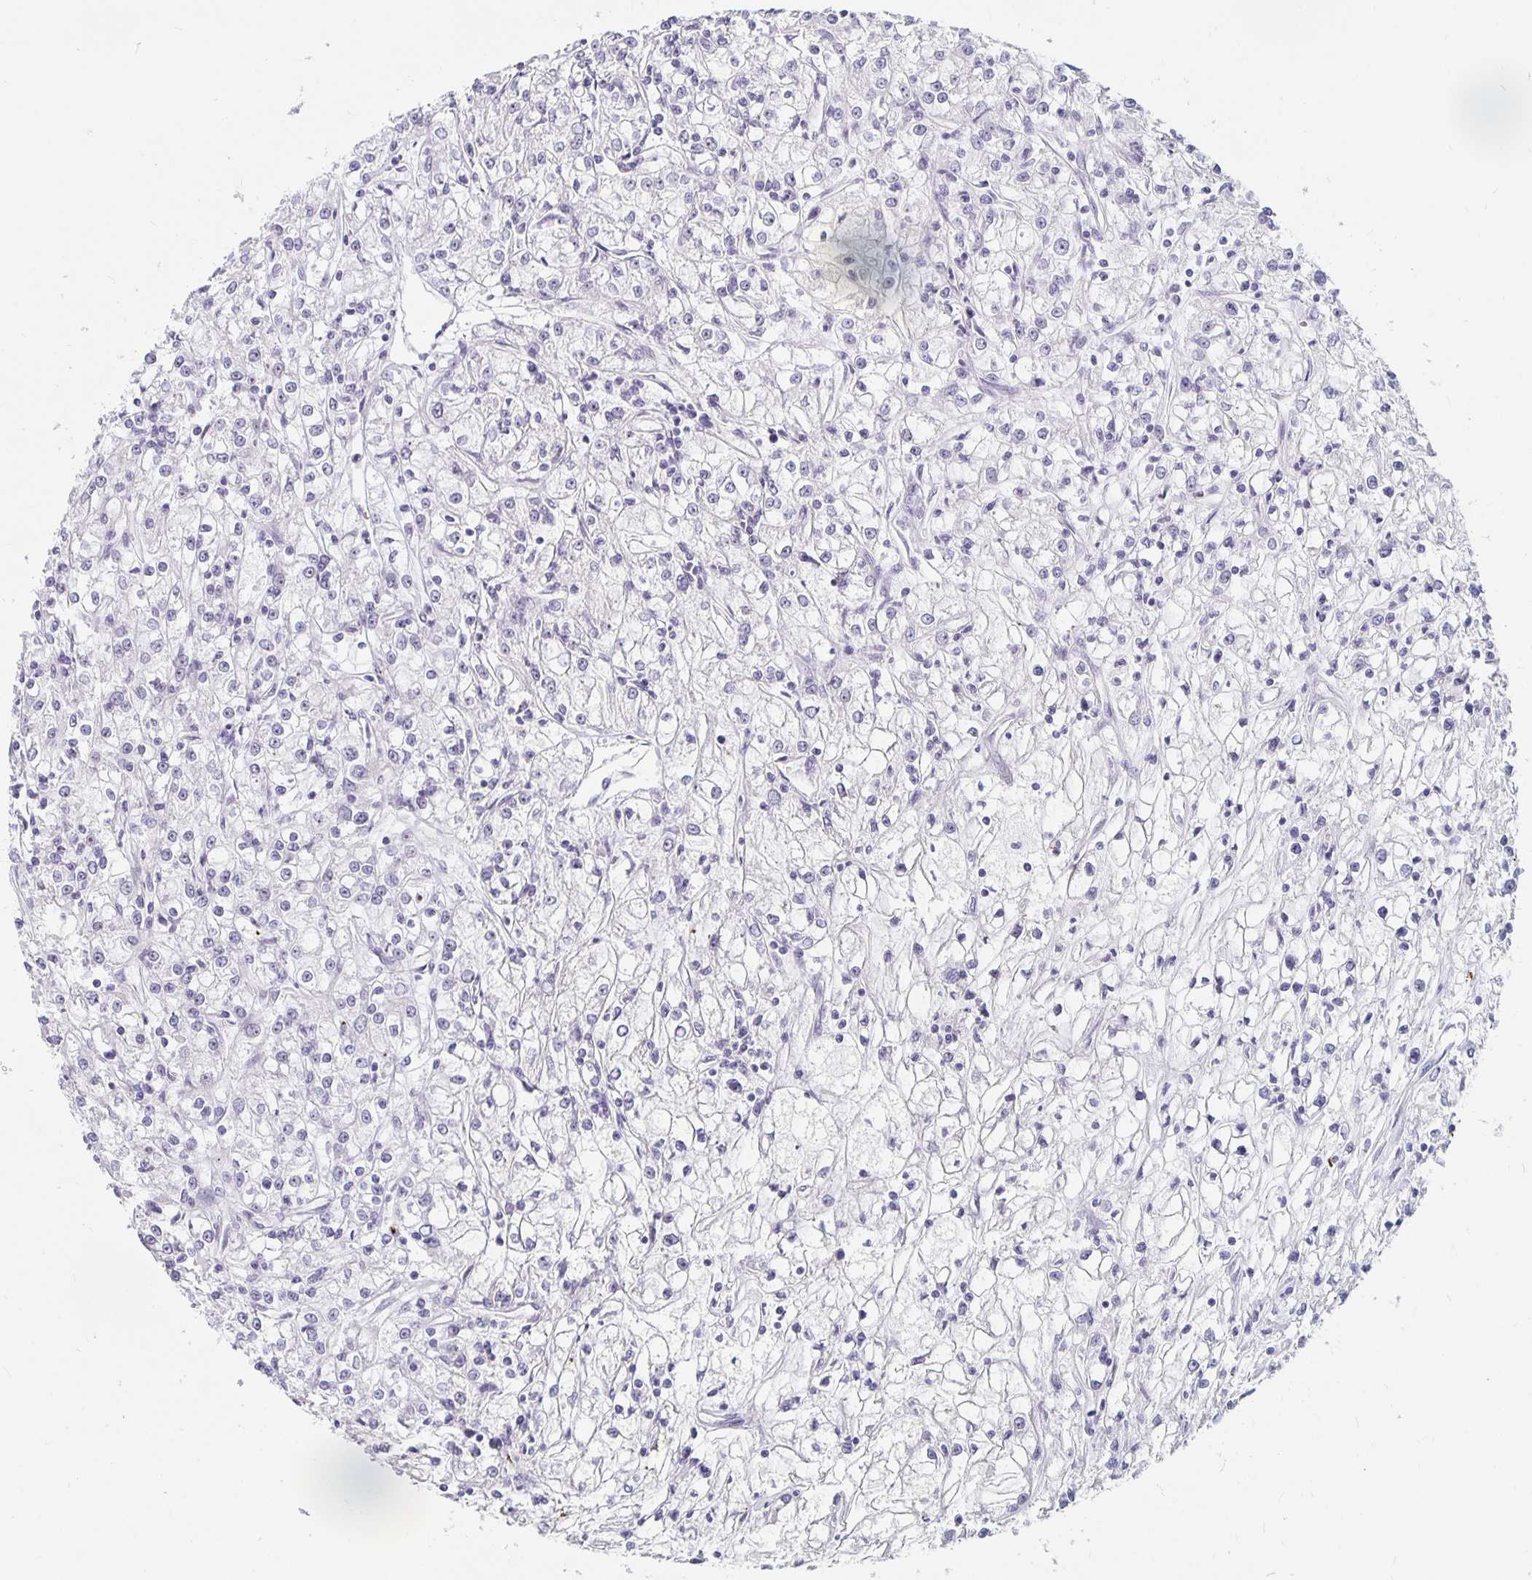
{"staining": {"intensity": "weak", "quantity": "<25%", "location": "nuclear"}, "tissue": "renal cancer", "cell_type": "Tumor cells", "image_type": "cancer", "snomed": [{"axis": "morphology", "description": "Adenocarcinoma, NOS"}, {"axis": "topography", "description": "Kidney"}], "caption": "This photomicrograph is of renal cancer (adenocarcinoma) stained with IHC to label a protein in brown with the nuclei are counter-stained blue. There is no expression in tumor cells. Nuclei are stained in blue.", "gene": "NUP85", "patient": {"sex": "female", "age": 59}}